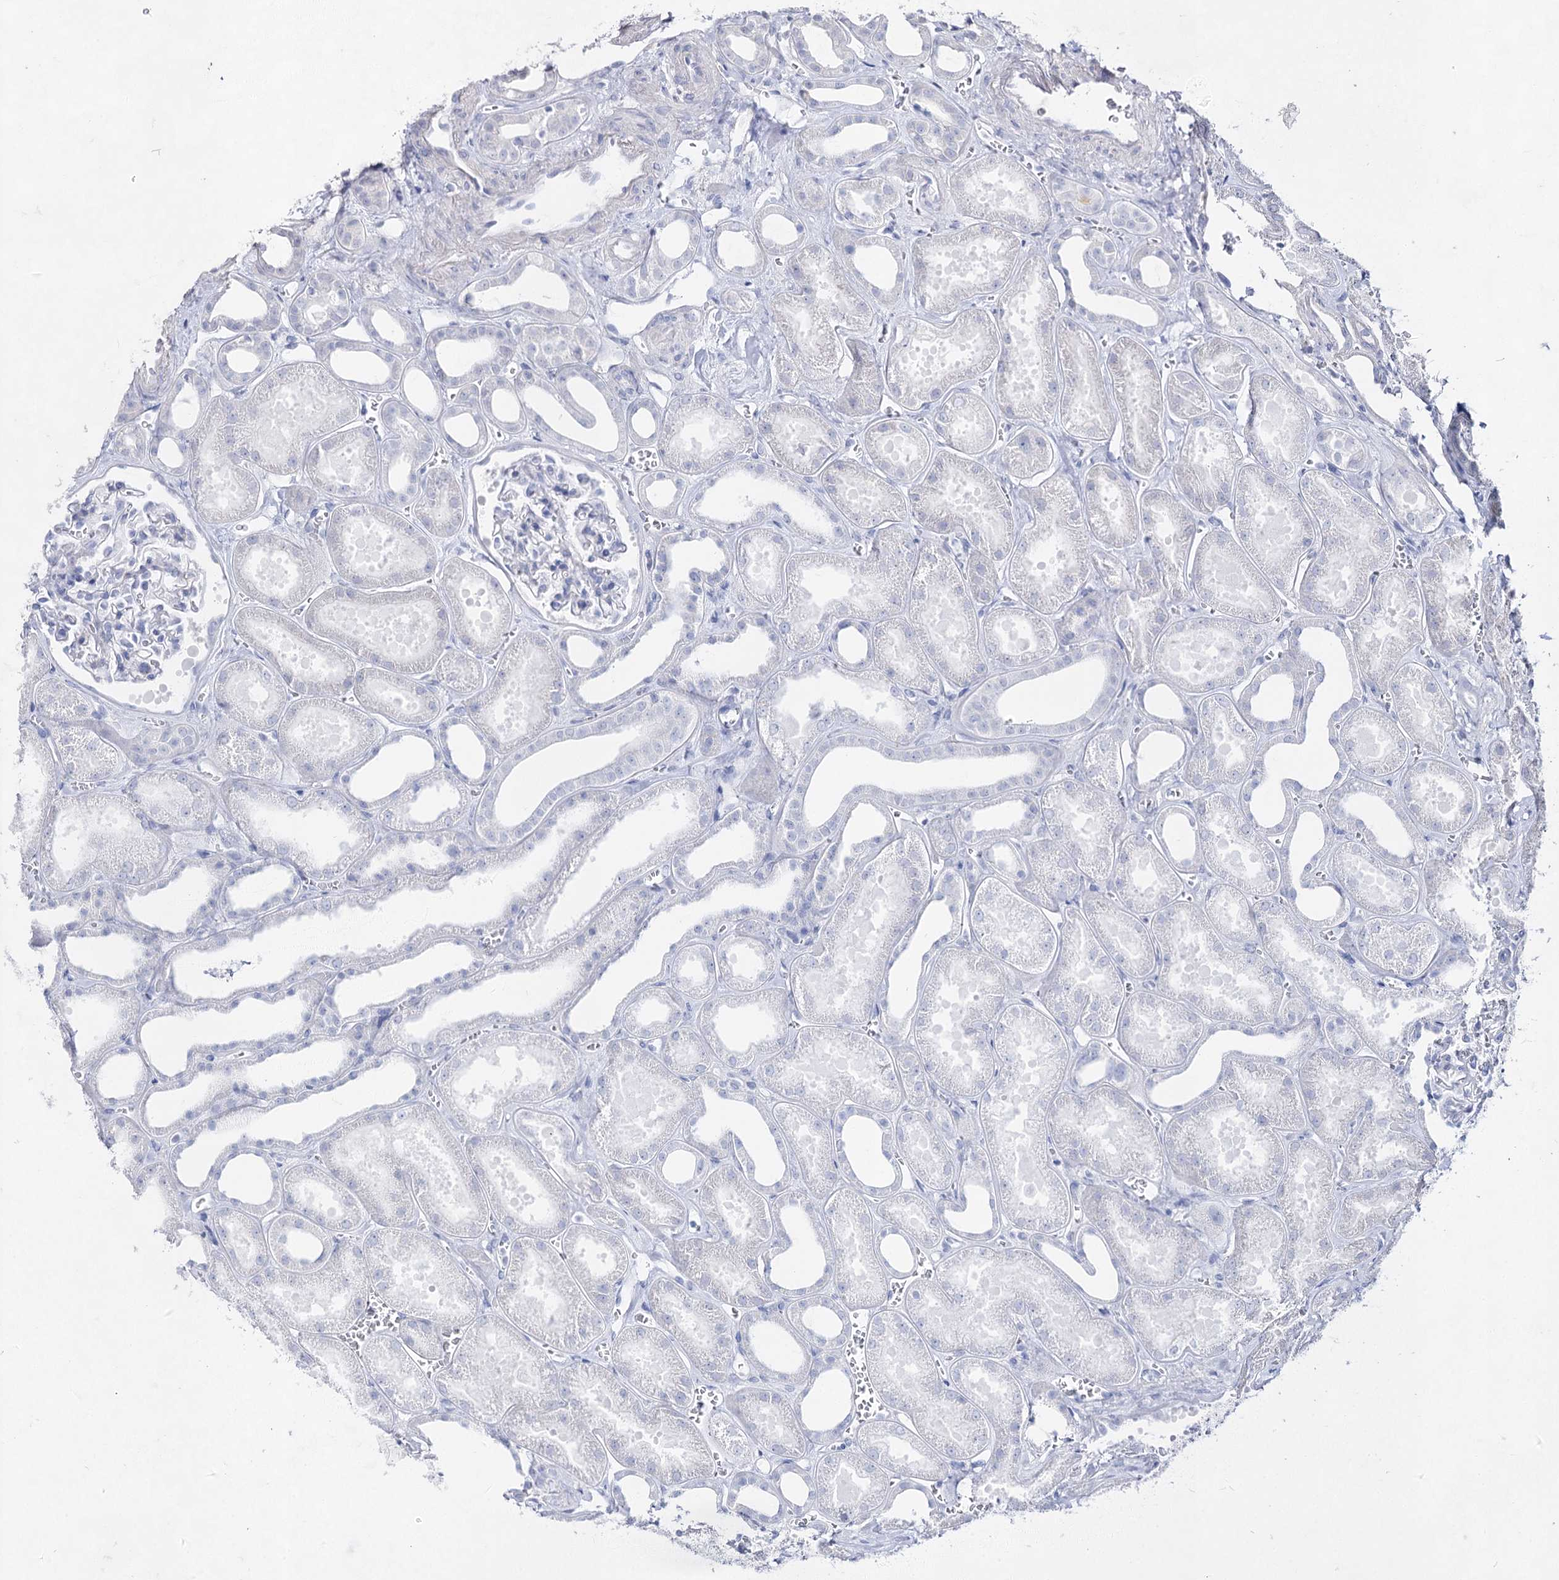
{"staining": {"intensity": "negative", "quantity": "none", "location": "none"}, "tissue": "kidney", "cell_type": "Cells in glomeruli", "image_type": "normal", "snomed": [{"axis": "morphology", "description": "Normal tissue, NOS"}, {"axis": "morphology", "description": "Adenocarcinoma, NOS"}, {"axis": "topography", "description": "Kidney"}], "caption": "High magnification brightfield microscopy of unremarkable kidney stained with DAB (brown) and counterstained with hematoxylin (blue): cells in glomeruli show no significant expression.", "gene": "ACRV1", "patient": {"sex": "female", "age": 68}}